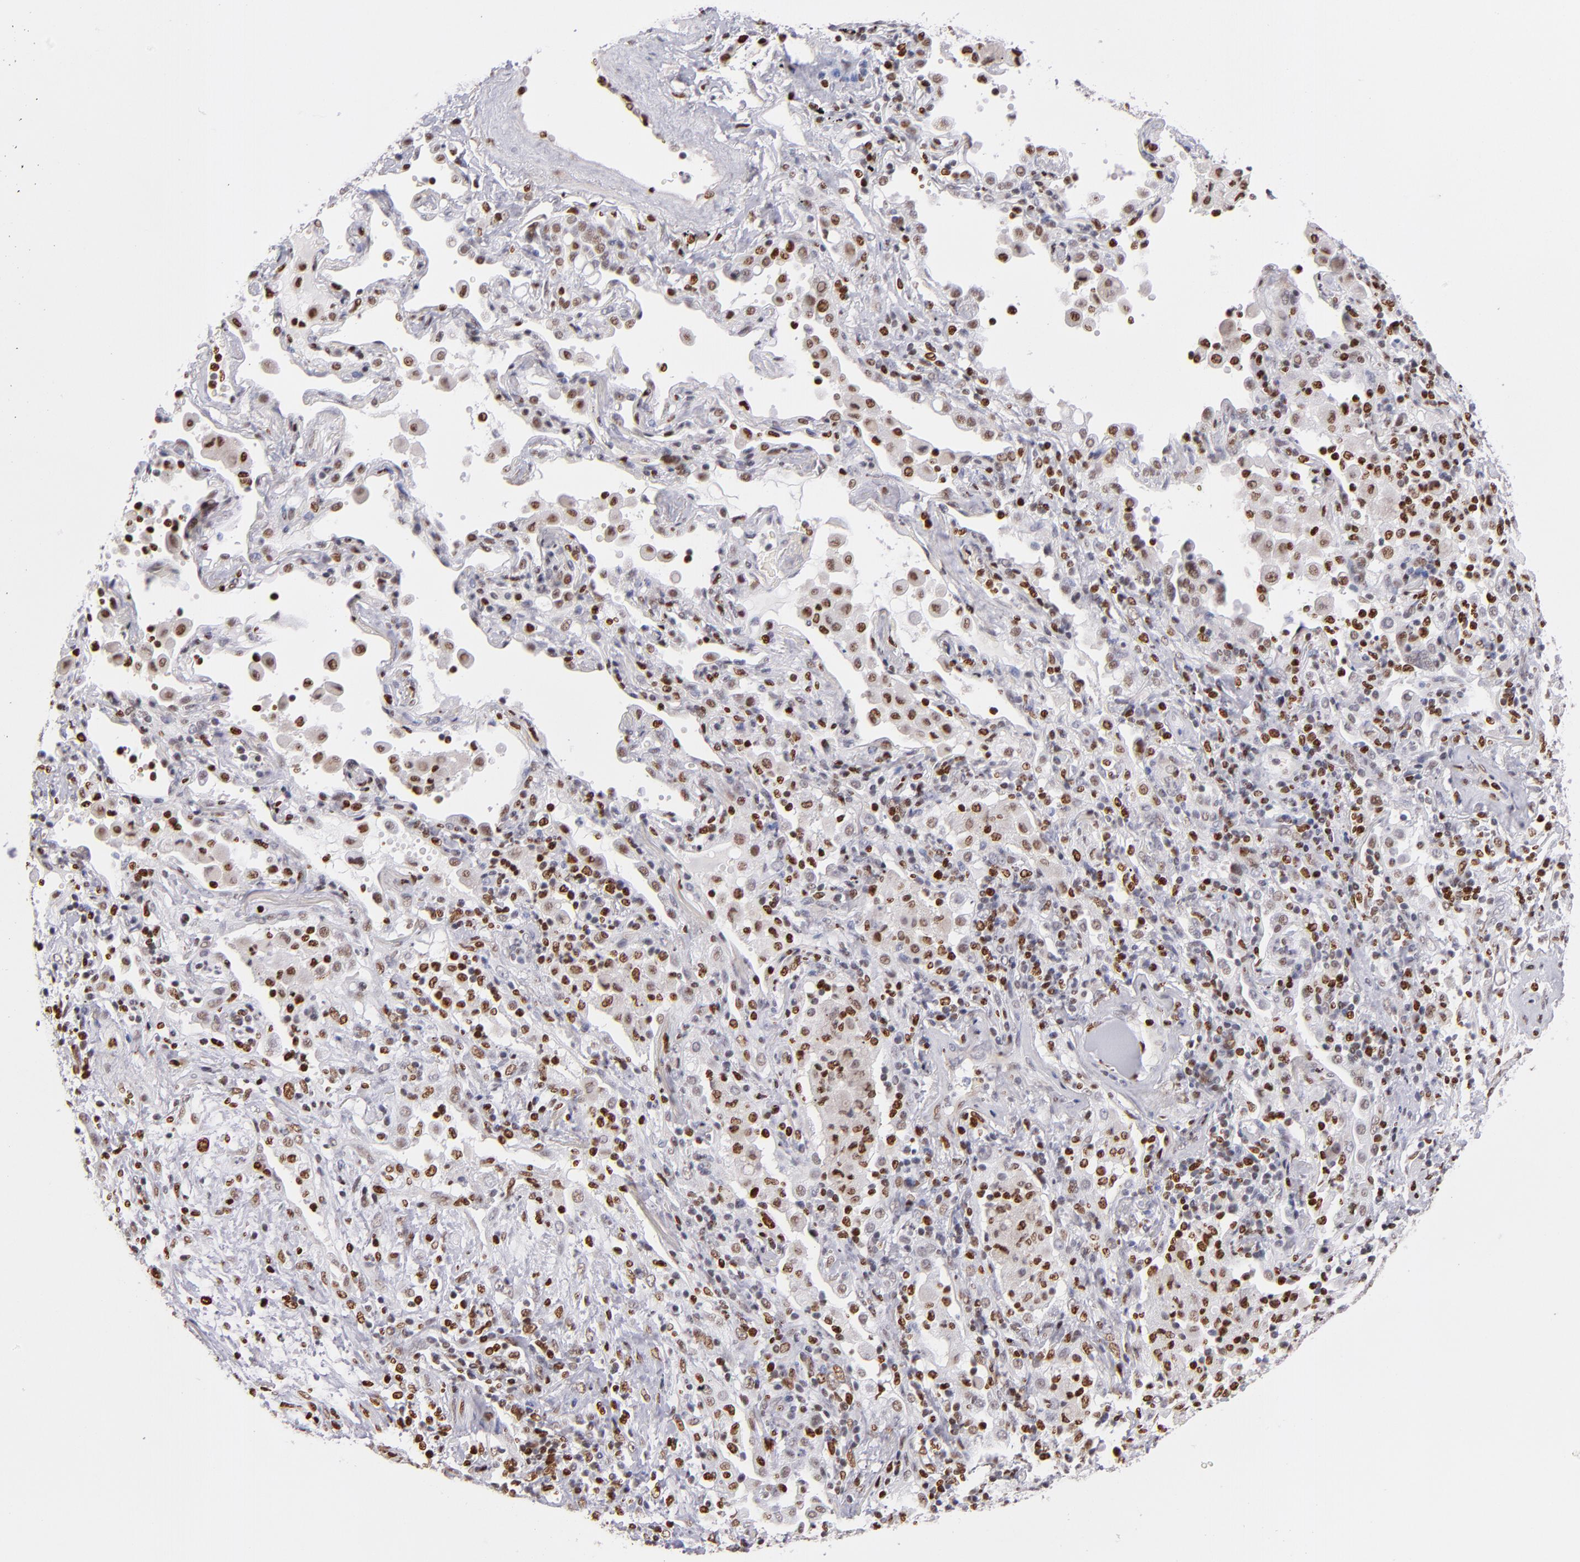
{"staining": {"intensity": "moderate", "quantity": "25%-75%", "location": "nuclear"}, "tissue": "lung cancer", "cell_type": "Tumor cells", "image_type": "cancer", "snomed": [{"axis": "morphology", "description": "Squamous cell carcinoma, NOS"}, {"axis": "topography", "description": "Lung"}], "caption": "Approximately 25%-75% of tumor cells in squamous cell carcinoma (lung) demonstrate moderate nuclear protein expression as visualized by brown immunohistochemical staining.", "gene": "POLA1", "patient": {"sex": "female", "age": 67}}